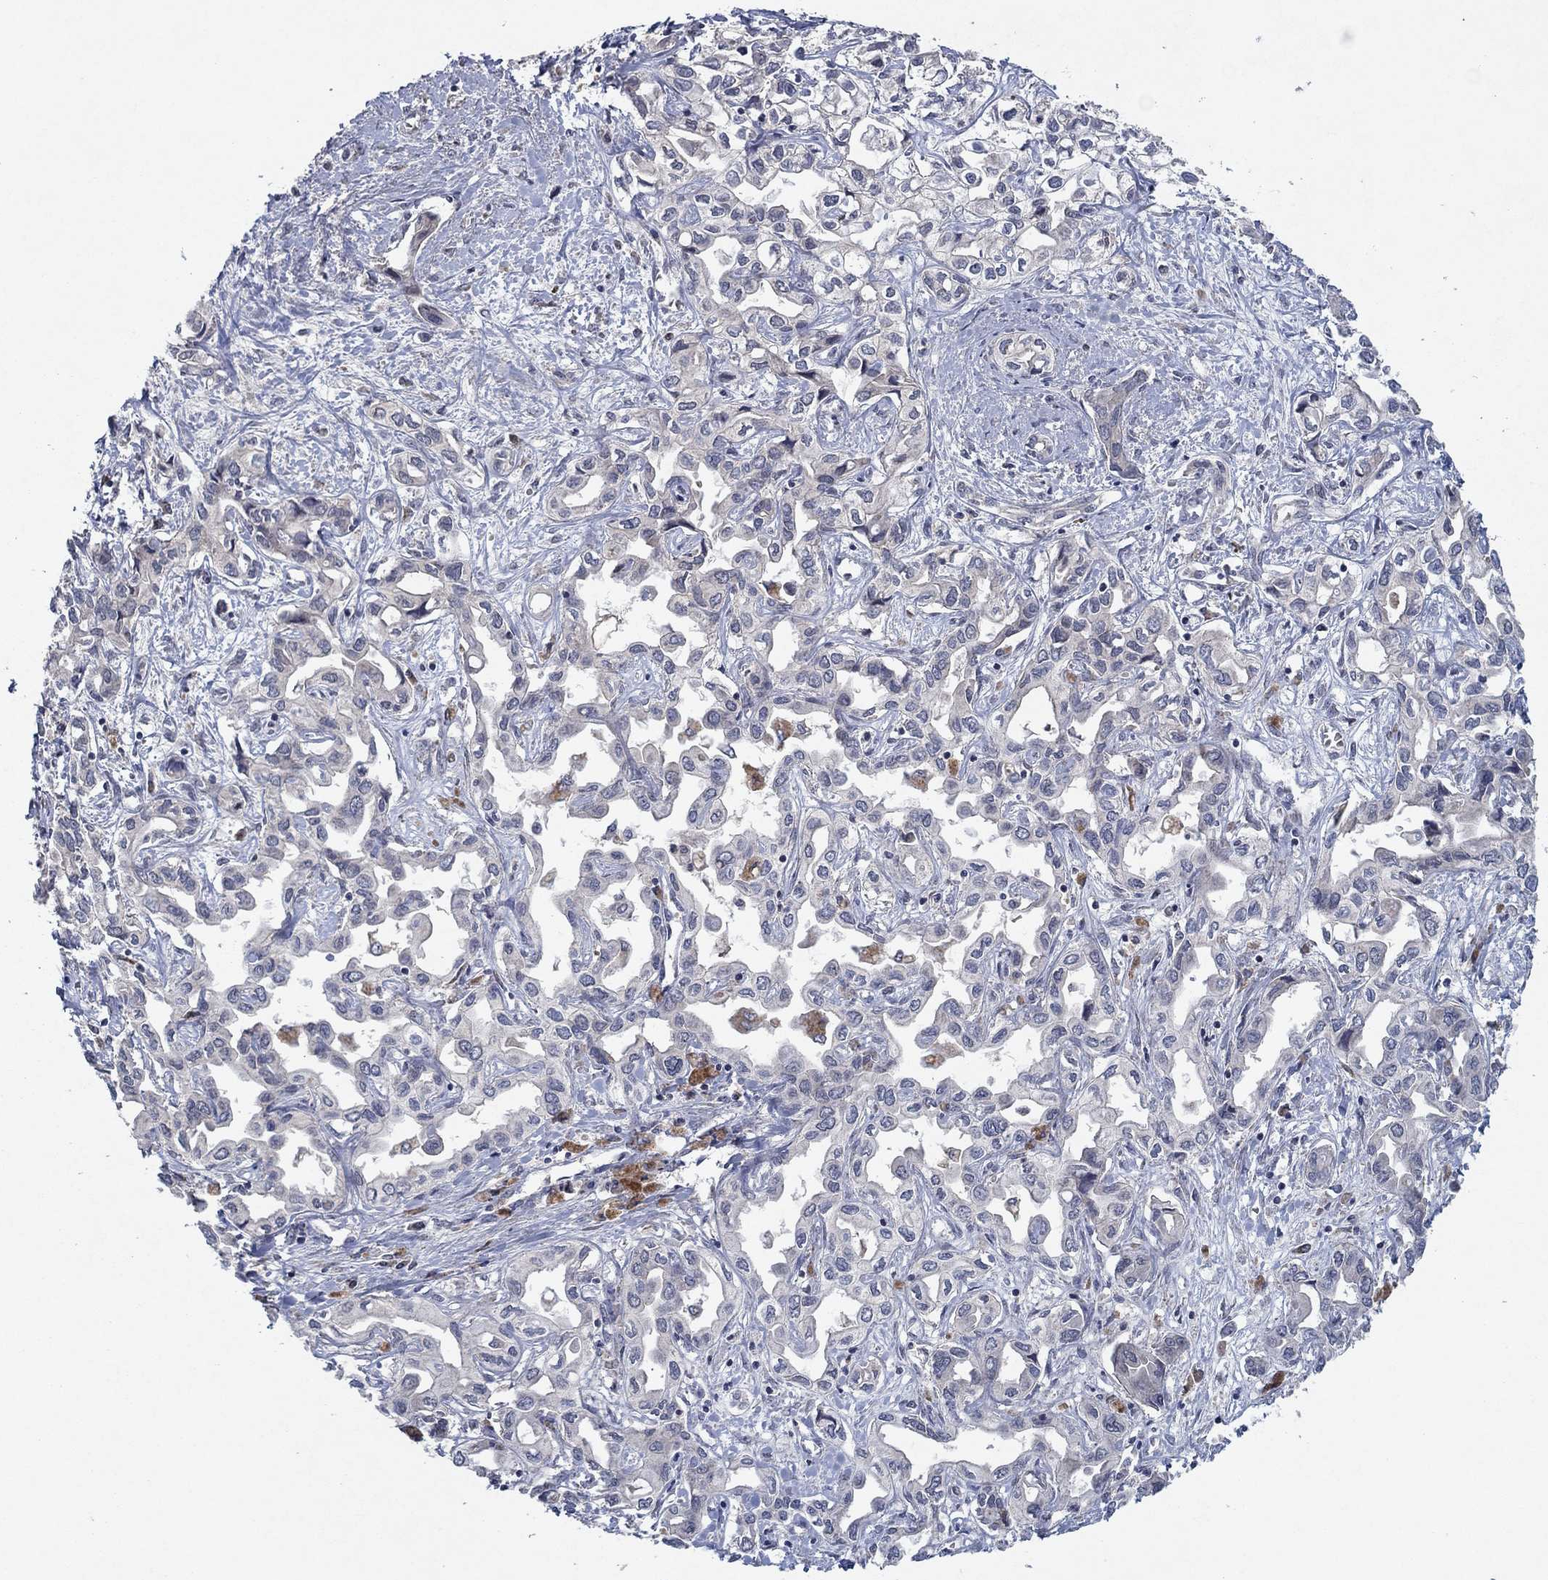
{"staining": {"intensity": "negative", "quantity": "none", "location": "none"}, "tissue": "liver cancer", "cell_type": "Tumor cells", "image_type": "cancer", "snomed": [{"axis": "morphology", "description": "Cholangiocarcinoma"}, {"axis": "topography", "description": "Liver"}], "caption": "DAB (3,3'-diaminobenzidine) immunohistochemical staining of liver cancer shows no significant expression in tumor cells.", "gene": "IL4", "patient": {"sex": "female", "age": 64}}